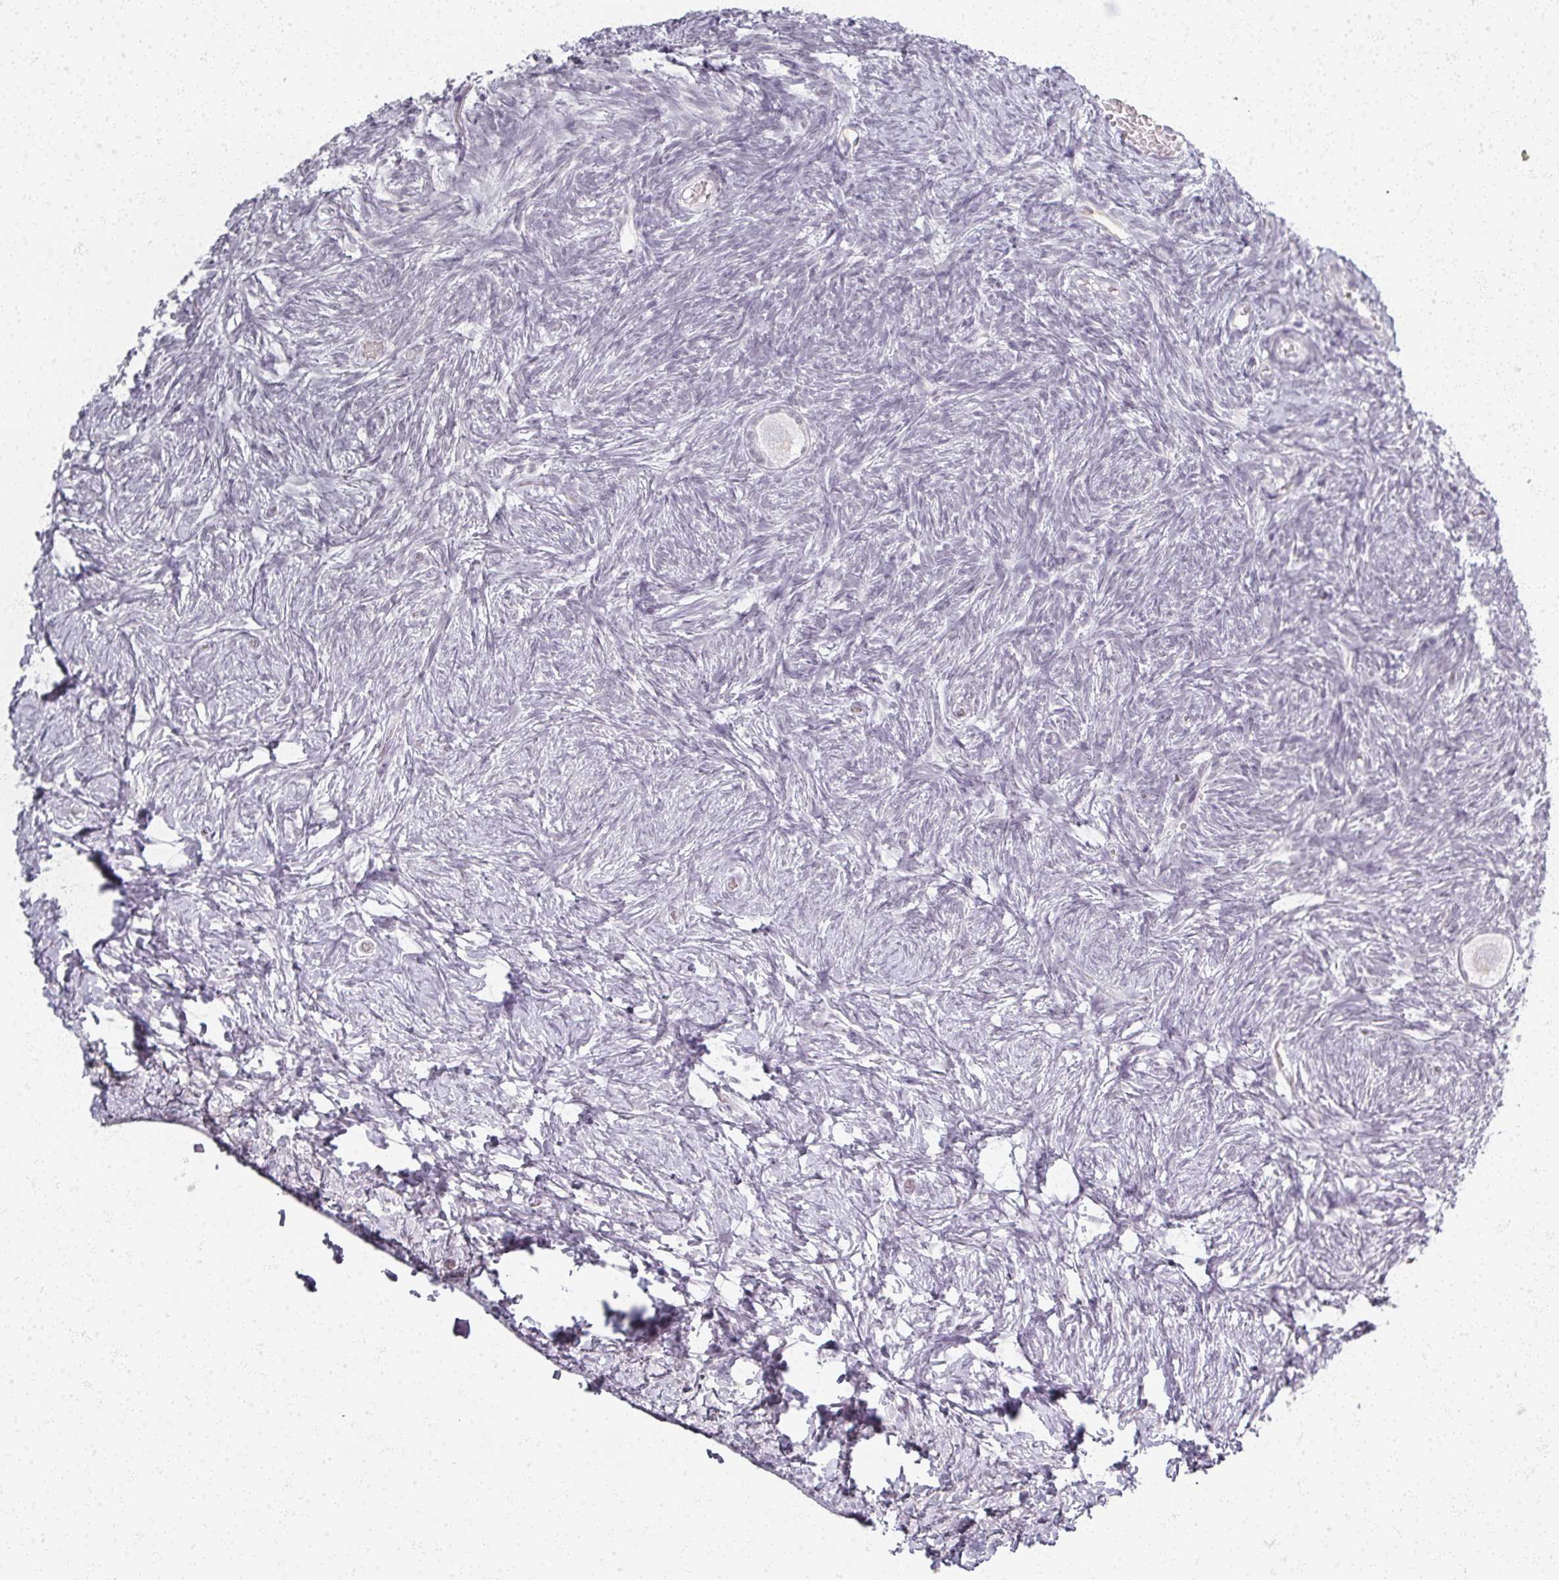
{"staining": {"intensity": "negative", "quantity": "none", "location": "none"}, "tissue": "ovary", "cell_type": "Follicle cells", "image_type": "normal", "snomed": [{"axis": "morphology", "description": "Normal tissue, NOS"}, {"axis": "topography", "description": "Ovary"}], "caption": "Immunohistochemistry (IHC) photomicrograph of benign ovary: human ovary stained with DAB (3,3'-diaminobenzidine) shows no significant protein staining in follicle cells.", "gene": "RFPL2", "patient": {"sex": "female", "age": 39}}